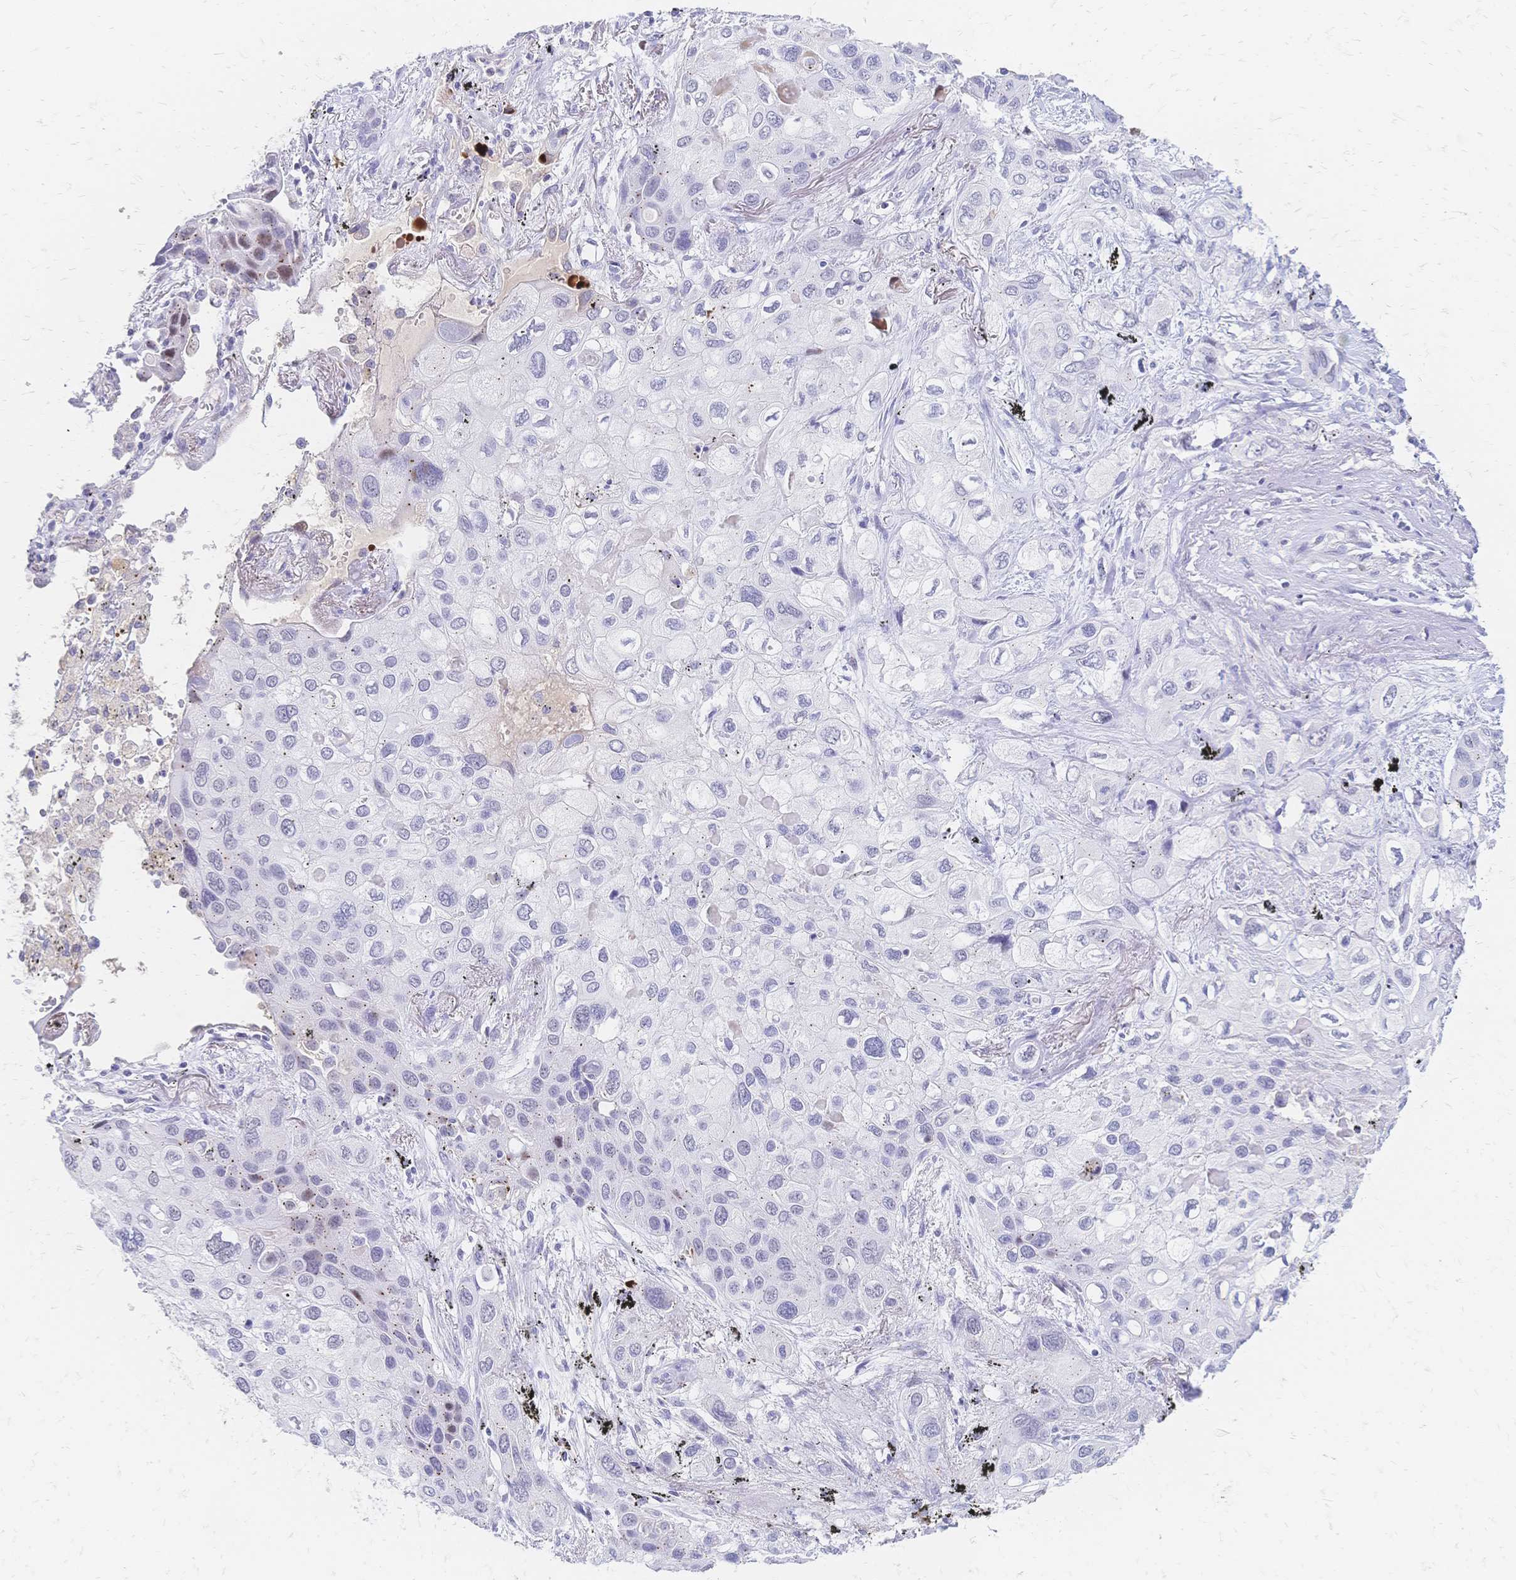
{"staining": {"intensity": "negative", "quantity": "none", "location": "none"}, "tissue": "lung cancer", "cell_type": "Tumor cells", "image_type": "cancer", "snomed": [{"axis": "morphology", "description": "Squamous cell carcinoma, NOS"}, {"axis": "morphology", "description": "Squamous cell carcinoma, metastatic, NOS"}, {"axis": "topography", "description": "Lung"}], "caption": "Immunohistochemical staining of human lung metastatic squamous cell carcinoma displays no significant expression in tumor cells.", "gene": "PSORS1C2", "patient": {"sex": "male", "age": 59}}